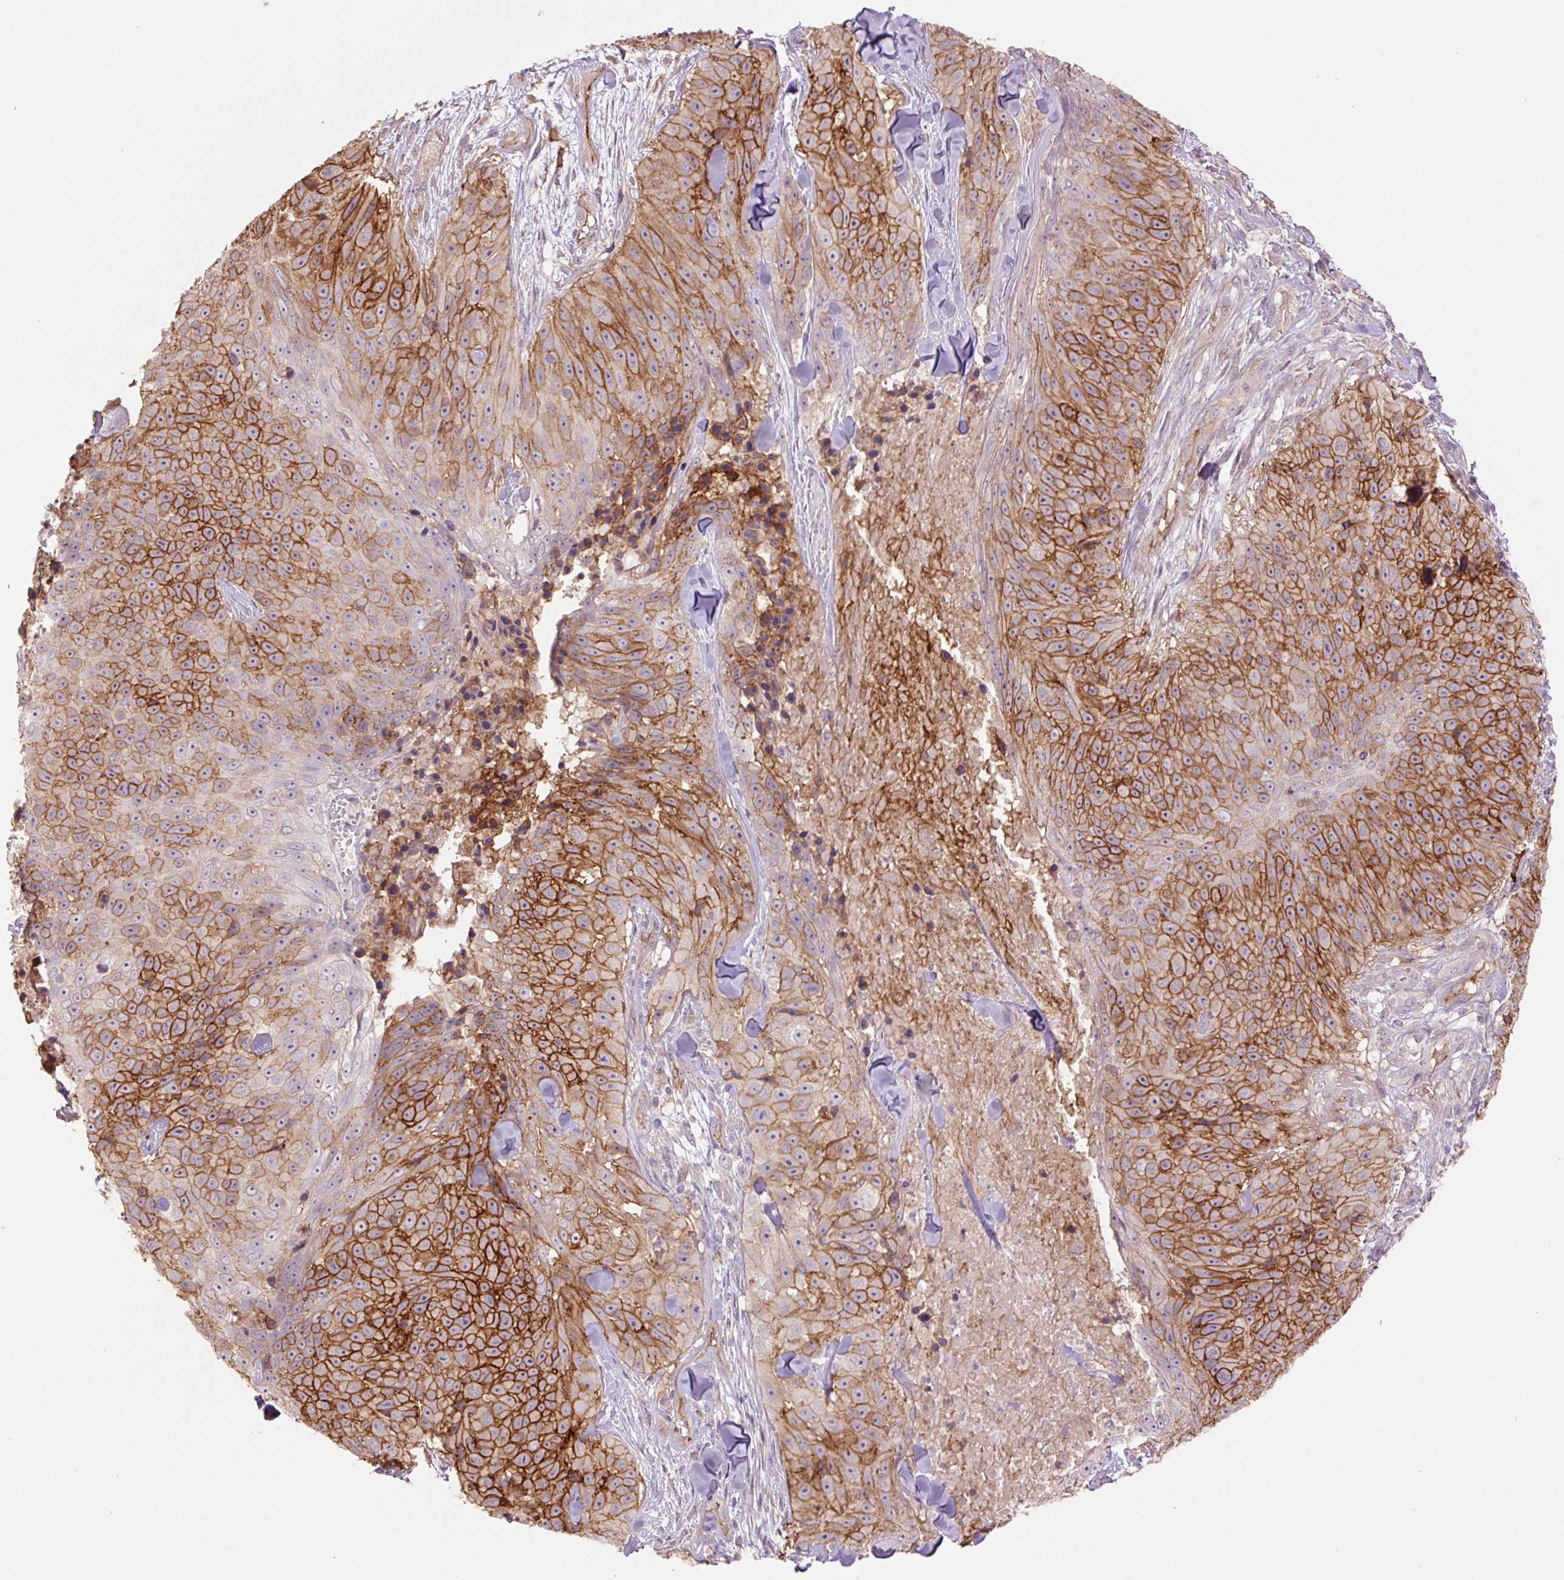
{"staining": {"intensity": "strong", "quantity": ">75%", "location": "cytoplasmic/membranous"}, "tissue": "skin cancer", "cell_type": "Tumor cells", "image_type": "cancer", "snomed": [{"axis": "morphology", "description": "Squamous cell carcinoma, NOS"}, {"axis": "topography", "description": "Skin"}], "caption": "Strong cytoplasmic/membranous staining for a protein is seen in approximately >75% of tumor cells of skin squamous cell carcinoma using immunohistochemistry (IHC).", "gene": "SLC1A4", "patient": {"sex": "female", "age": 87}}